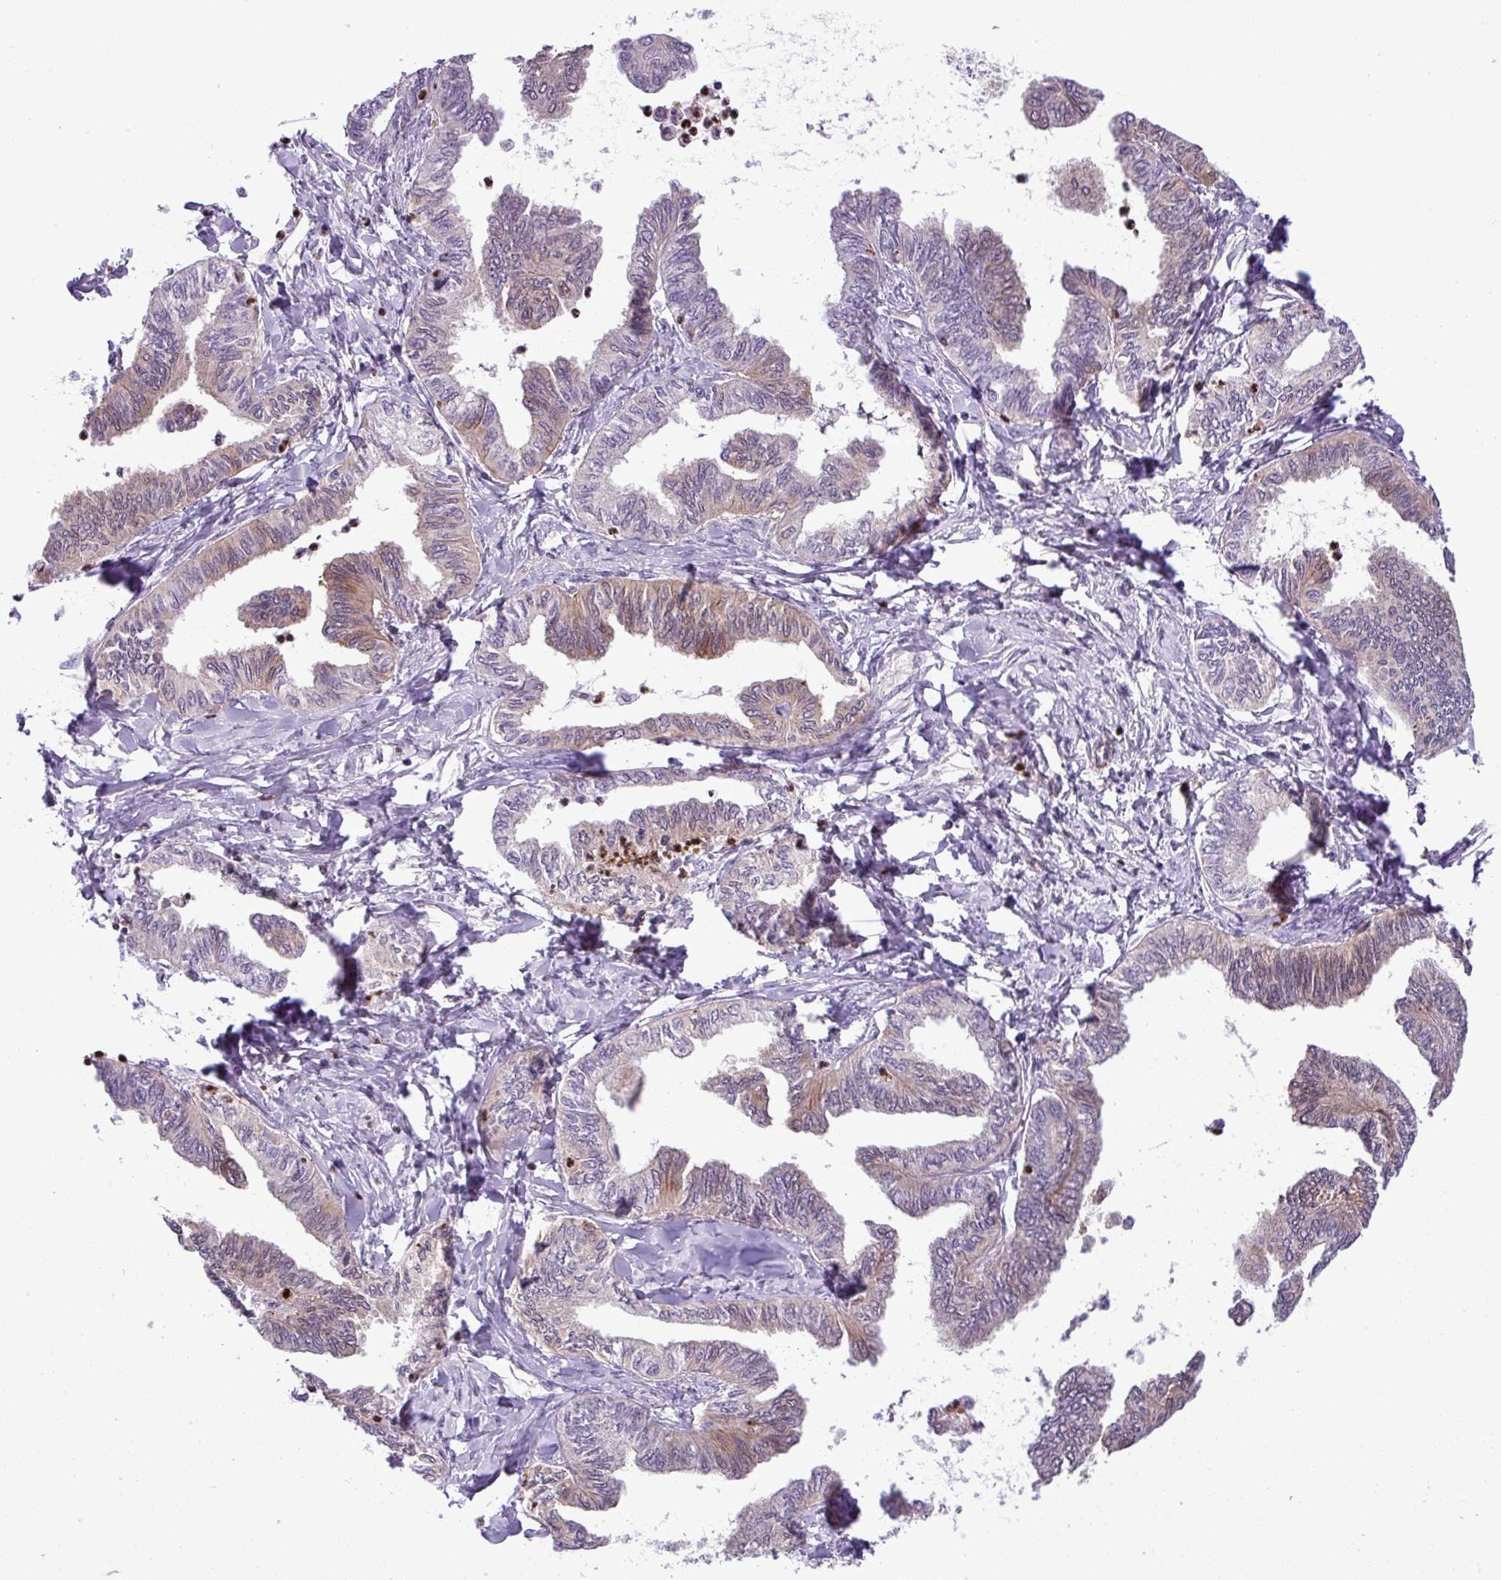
{"staining": {"intensity": "weak", "quantity": "<25%", "location": "cytoplasmic/membranous"}, "tissue": "ovarian cancer", "cell_type": "Tumor cells", "image_type": "cancer", "snomed": [{"axis": "morphology", "description": "Carcinoma, endometroid"}, {"axis": "topography", "description": "Ovary"}], "caption": "IHC photomicrograph of human ovarian endometroid carcinoma stained for a protein (brown), which reveals no positivity in tumor cells.", "gene": "NBEAL2", "patient": {"sex": "female", "age": 70}}